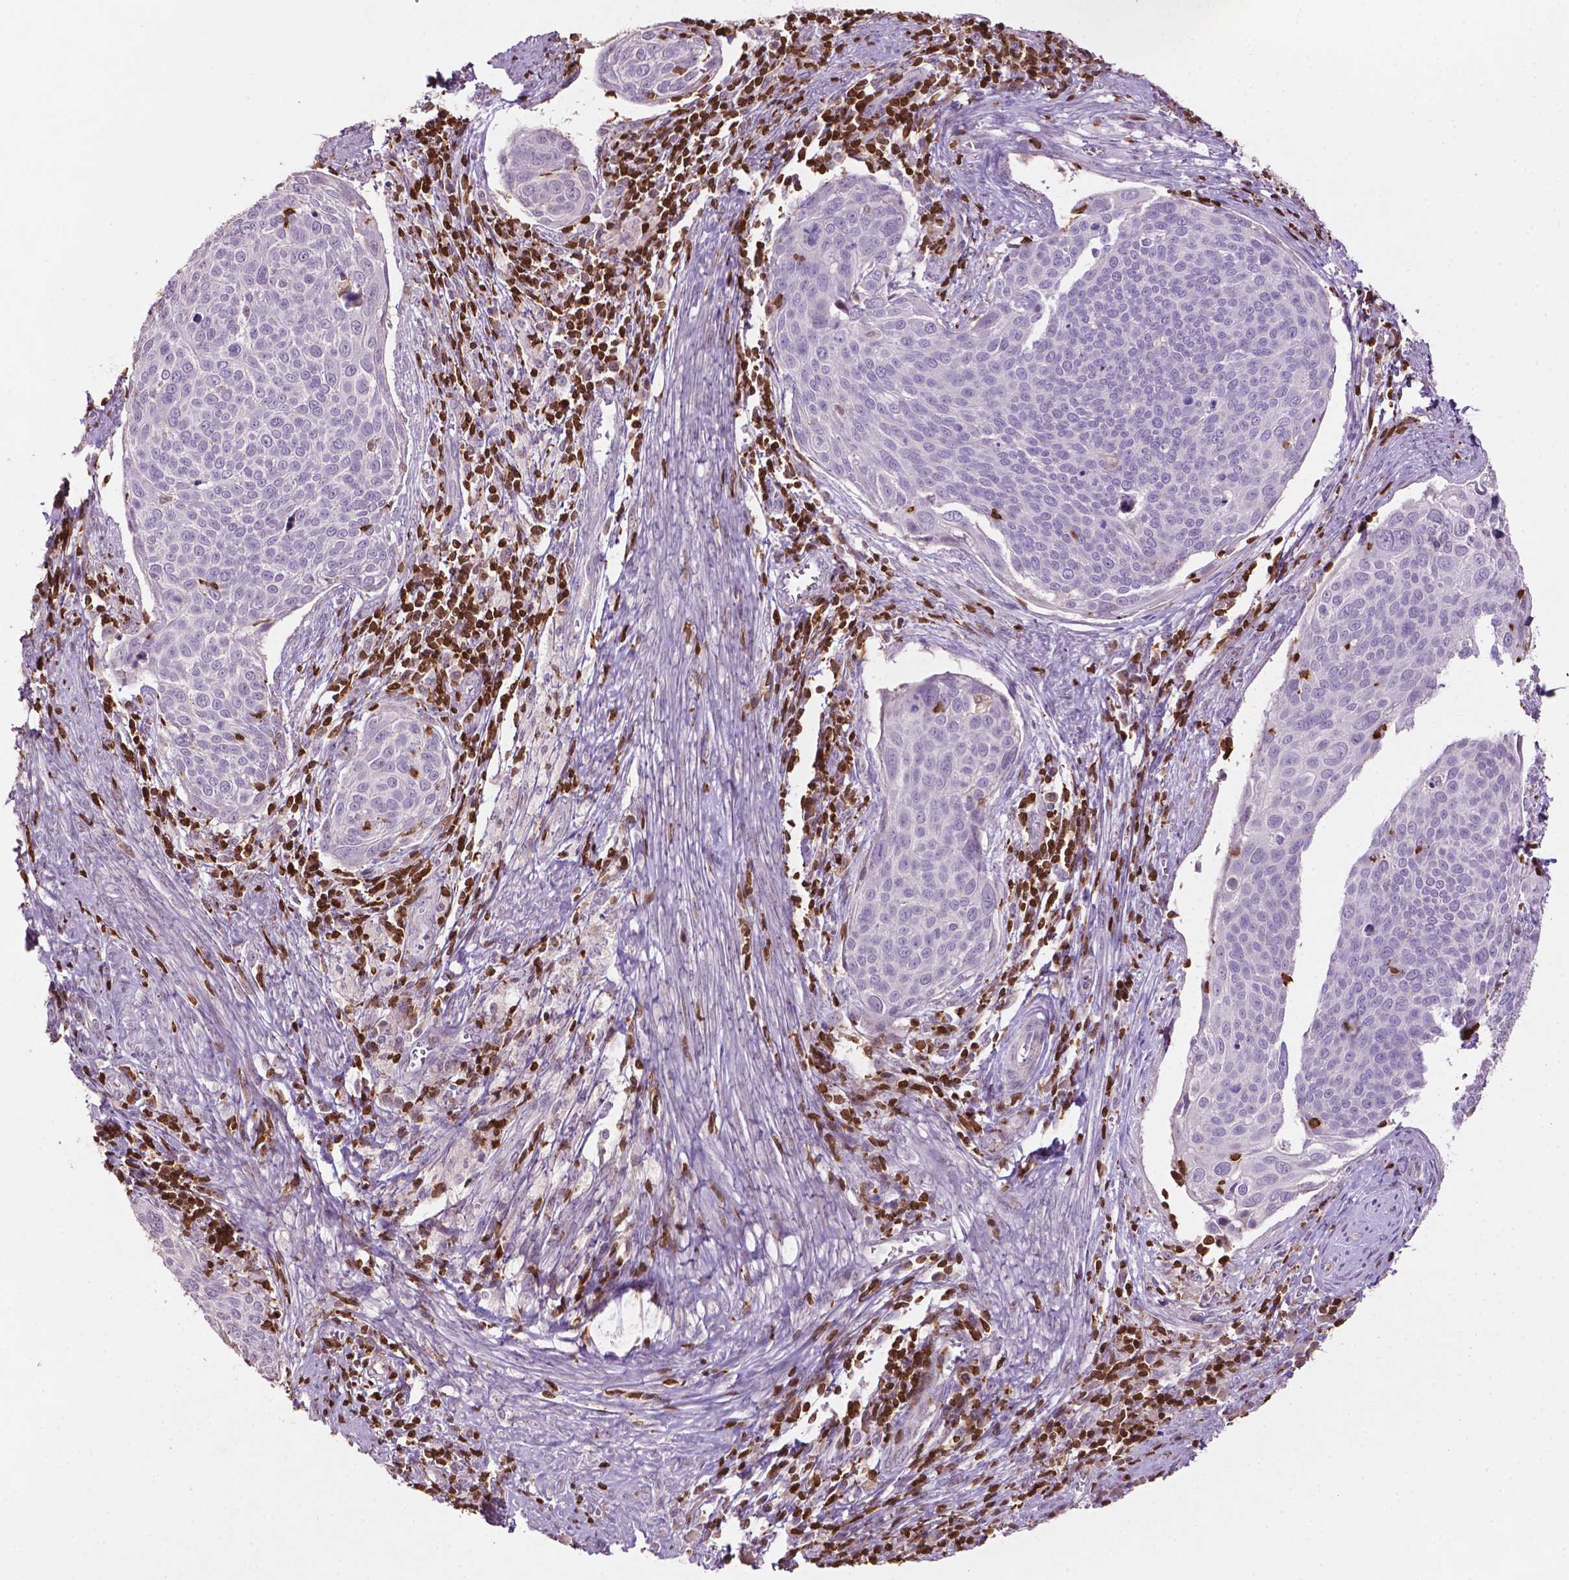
{"staining": {"intensity": "negative", "quantity": "none", "location": "none"}, "tissue": "cervical cancer", "cell_type": "Tumor cells", "image_type": "cancer", "snomed": [{"axis": "morphology", "description": "Squamous cell carcinoma, NOS"}, {"axis": "topography", "description": "Cervix"}], "caption": "Cervical cancer (squamous cell carcinoma) stained for a protein using immunohistochemistry displays no staining tumor cells.", "gene": "TBC1D10C", "patient": {"sex": "female", "age": 39}}